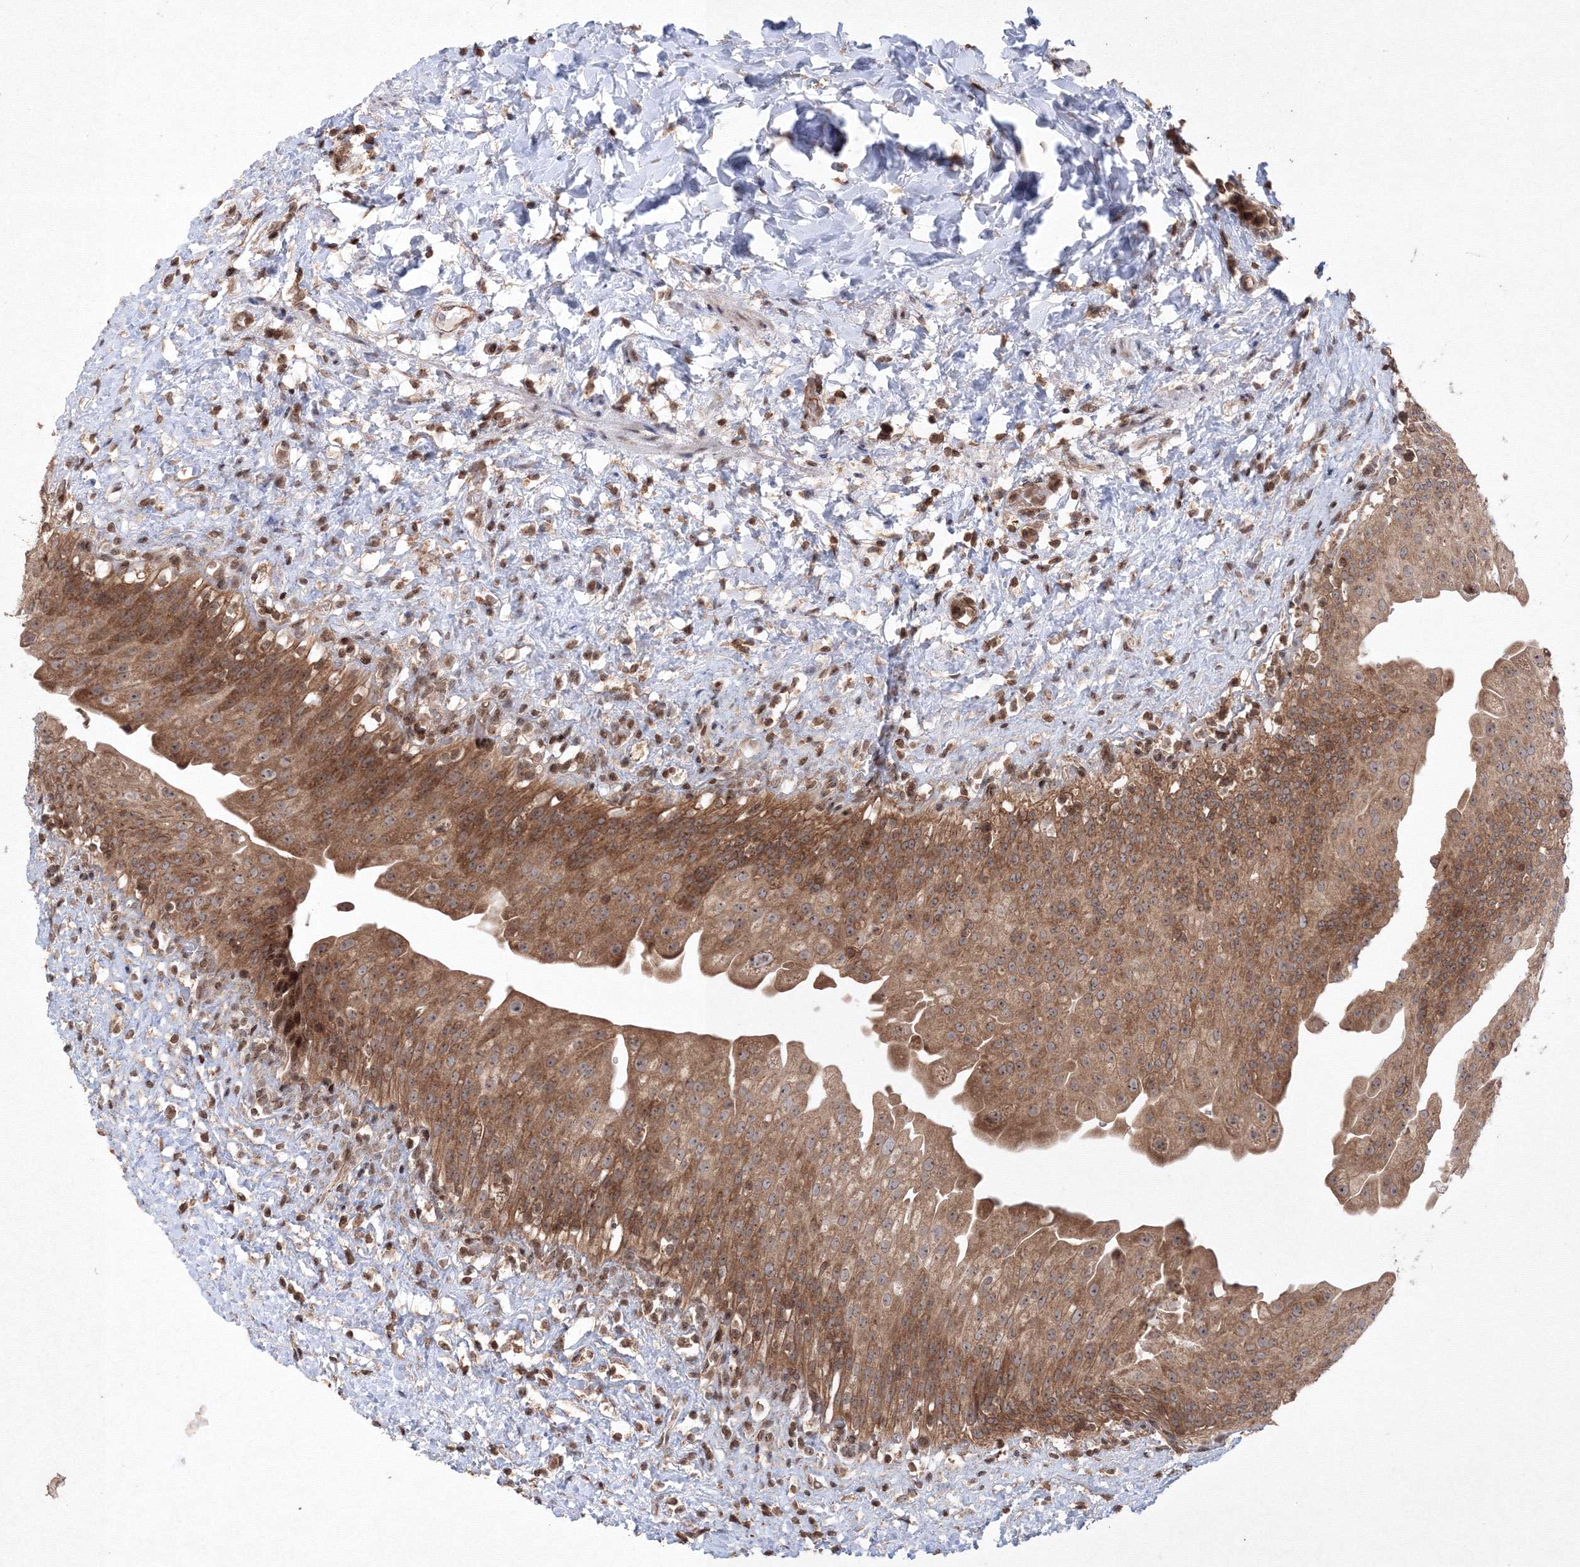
{"staining": {"intensity": "moderate", "quantity": ">75%", "location": "cytoplasmic/membranous"}, "tissue": "urinary bladder", "cell_type": "Urothelial cells", "image_type": "normal", "snomed": [{"axis": "morphology", "description": "Normal tissue, NOS"}, {"axis": "topography", "description": "Urinary bladder"}], "caption": "Brown immunohistochemical staining in unremarkable urinary bladder displays moderate cytoplasmic/membranous staining in approximately >75% of urothelial cells. Nuclei are stained in blue.", "gene": "MKRN2", "patient": {"sex": "female", "age": 27}}